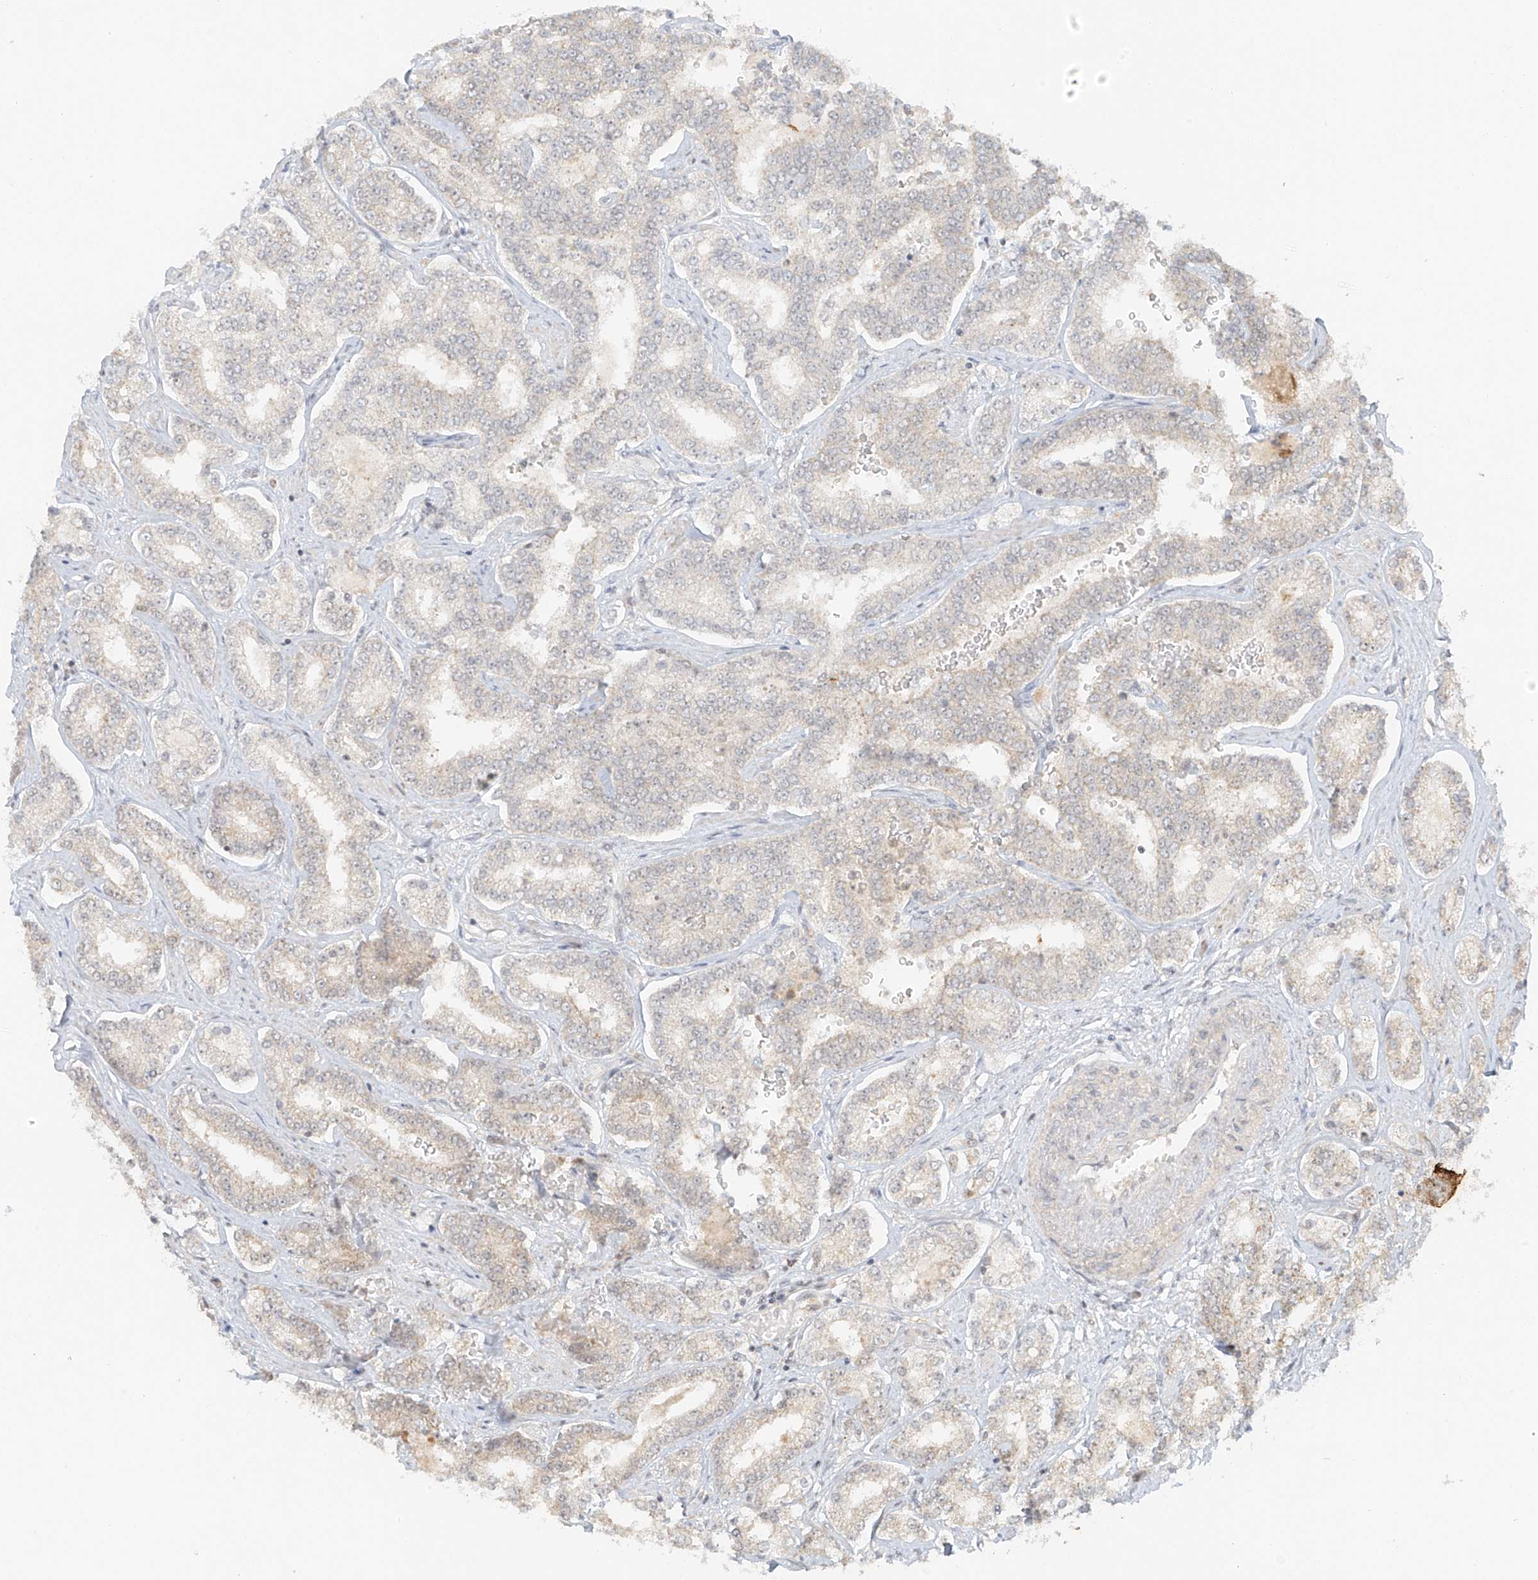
{"staining": {"intensity": "weak", "quantity": "<25%", "location": "cytoplasmic/membranous"}, "tissue": "prostate cancer", "cell_type": "Tumor cells", "image_type": "cancer", "snomed": [{"axis": "morphology", "description": "Normal tissue, NOS"}, {"axis": "morphology", "description": "Adenocarcinoma, High grade"}, {"axis": "topography", "description": "Prostate"}], "caption": "Protein analysis of prostate cancer (adenocarcinoma (high-grade)) exhibits no significant staining in tumor cells. (Immunohistochemistry (ihc), brightfield microscopy, high magnification).", "gene": "MIPEP", "patient": {"sex": "male", "age": 83}}